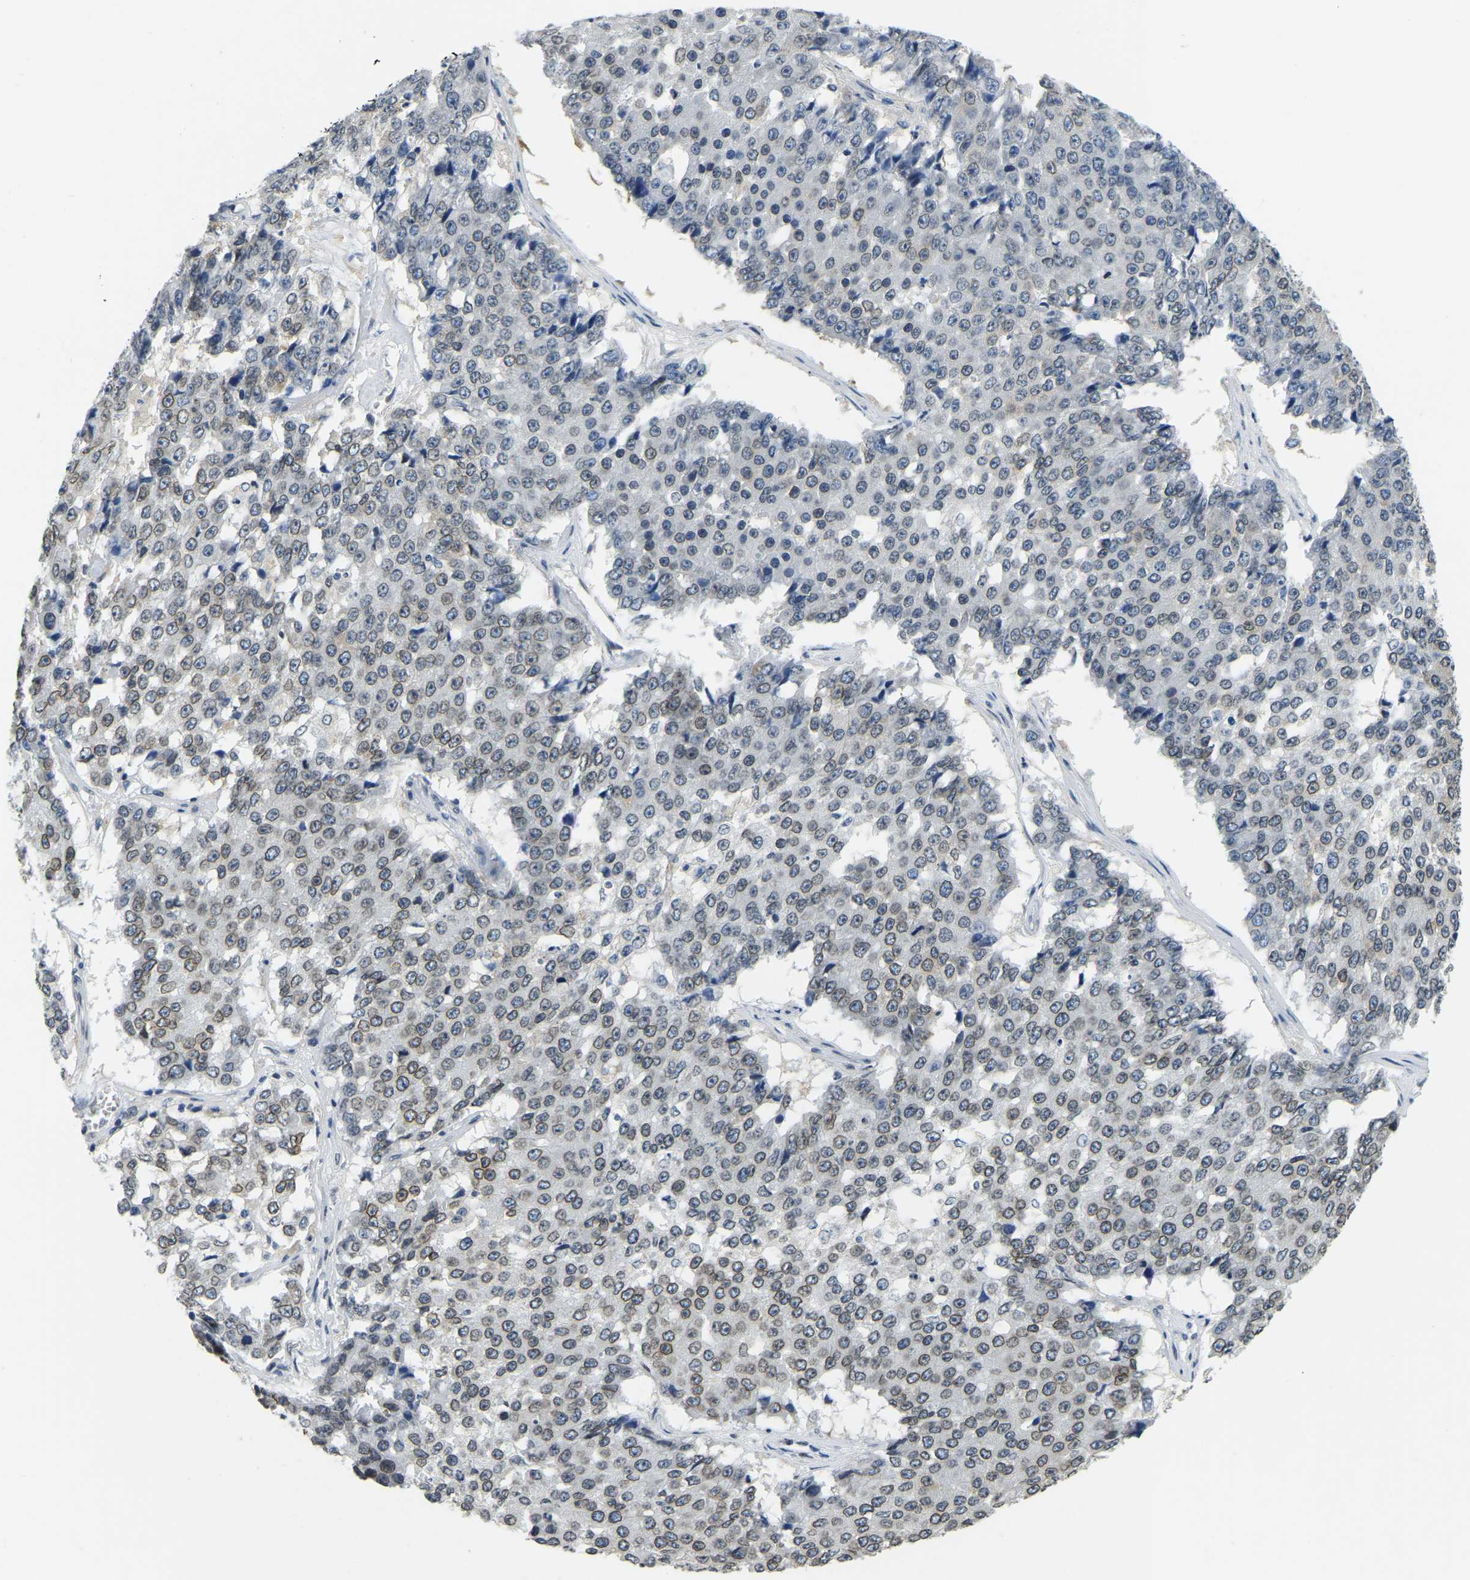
{"staining": {"intensity": "weak", "quantity": "25%-75%", "location": "cytoplasmic/membranous,nuclear"}, "tissue": "pancreatic cancer", "cell_type": "Tumor cells", "image_type": "cancer", "snomed": [{"axis": "morphology", "description": "Adenocarcinoma, NOS"}, {"axis": "topography", "description": "Pancreas"}], "caption": "Protein expression analysis of pancreatic cancer displays weak cytoplasmic/membranous and nuclear positivity in approximately 25%-75% of tumor cells. The protein of interest is shown in brown color, while the nuclei are stained blue.", "gene": "RANBP2", "patient": {"sex": "male", "age": 50}}